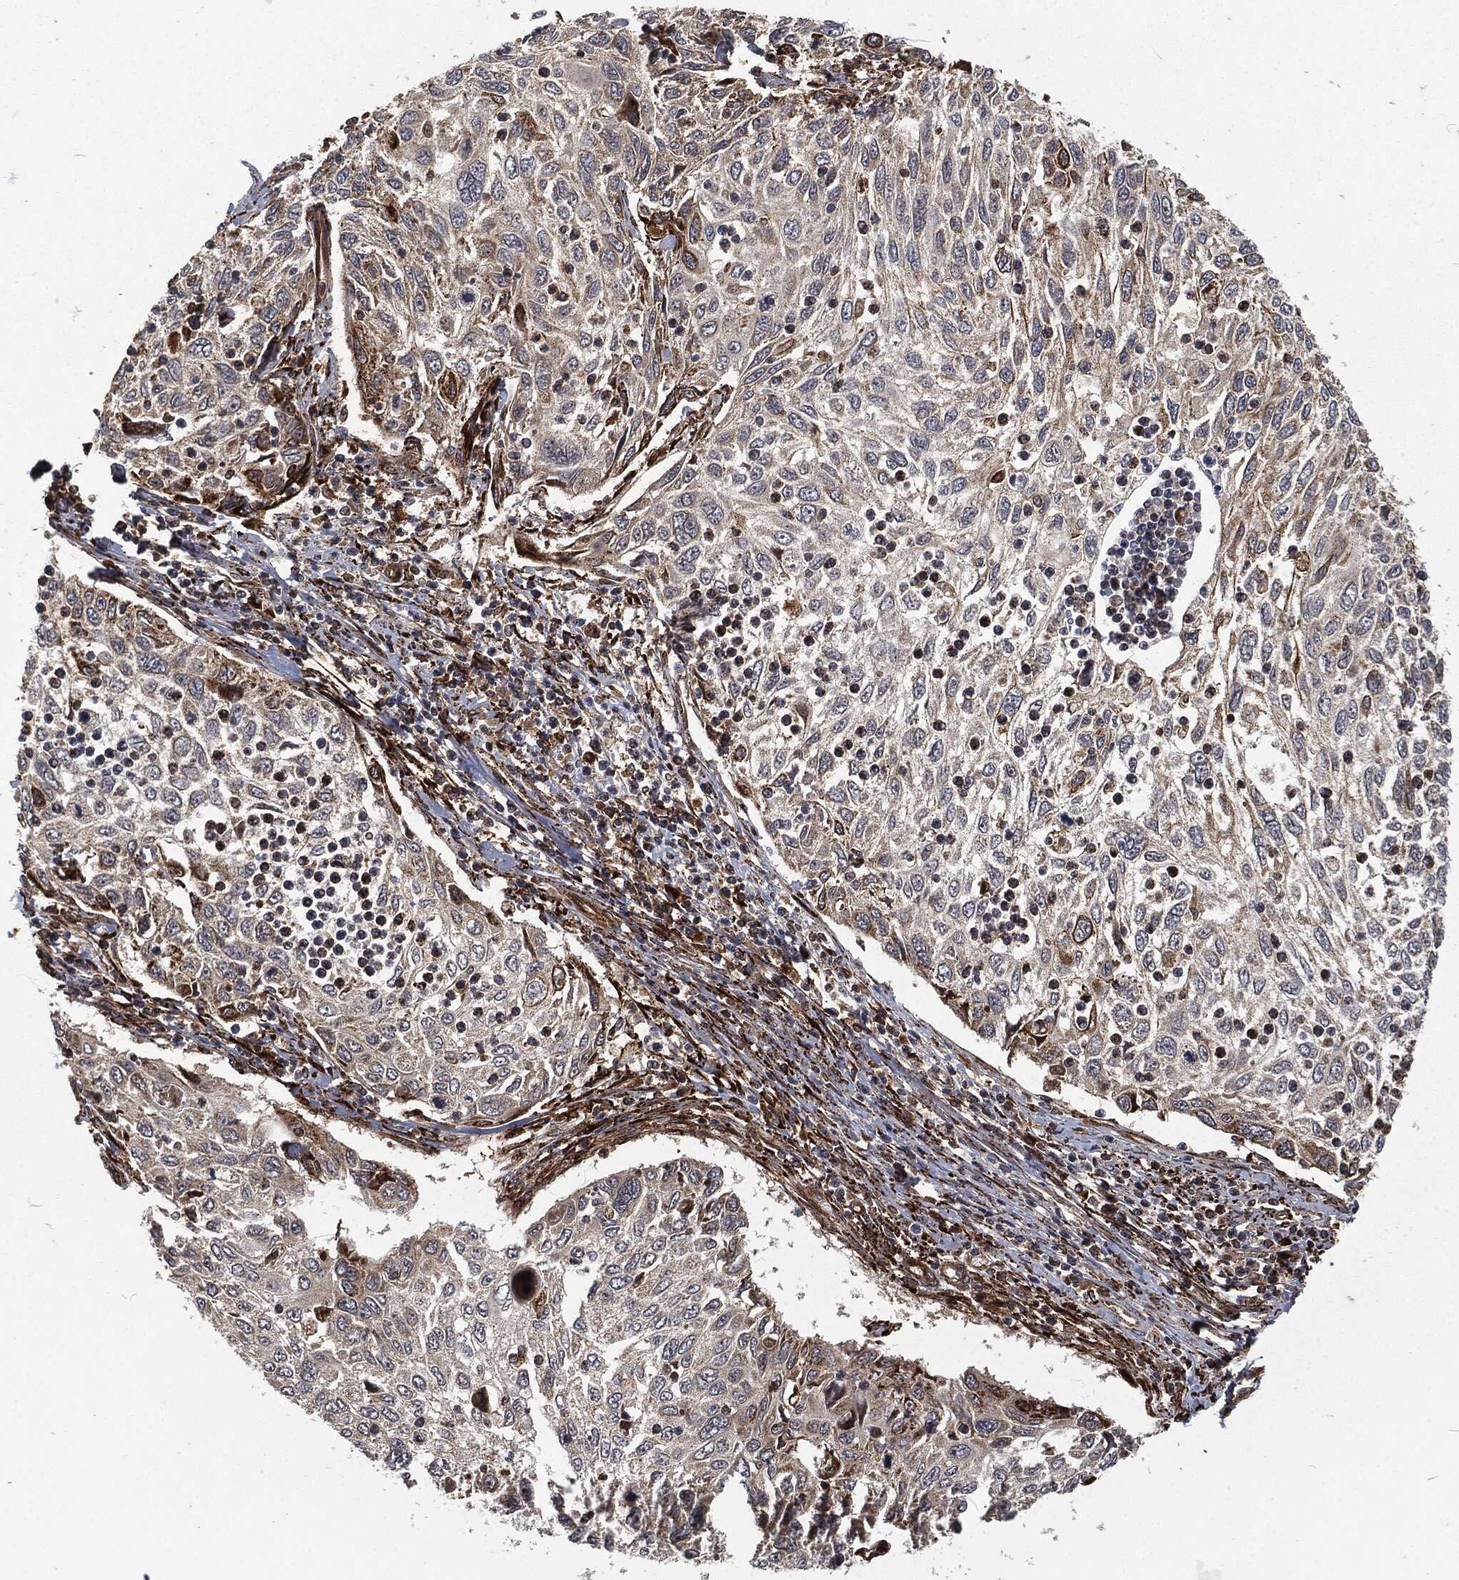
{"staining": {"intensity": "negative", "quantity": "none", "location": "none"}, "tissue": "cervical cancer", "cell_type": "Tumor cells", "image_type": "cancer", "snomed": [{"axis": "morphology", "description": "Squamous cell carcinoma, NOS"}, {"axis": "topography", "description": "Cervix"}], "caption": "Tumor cells are negative for protein expression in human cervical squamous cell carcinoma. The staining is performed using DAB brown chromogen with nuclei counter-stained in using hematoxylin.", "gene": "RFTN1", "patient": {"sex": "female", "age": 70}}